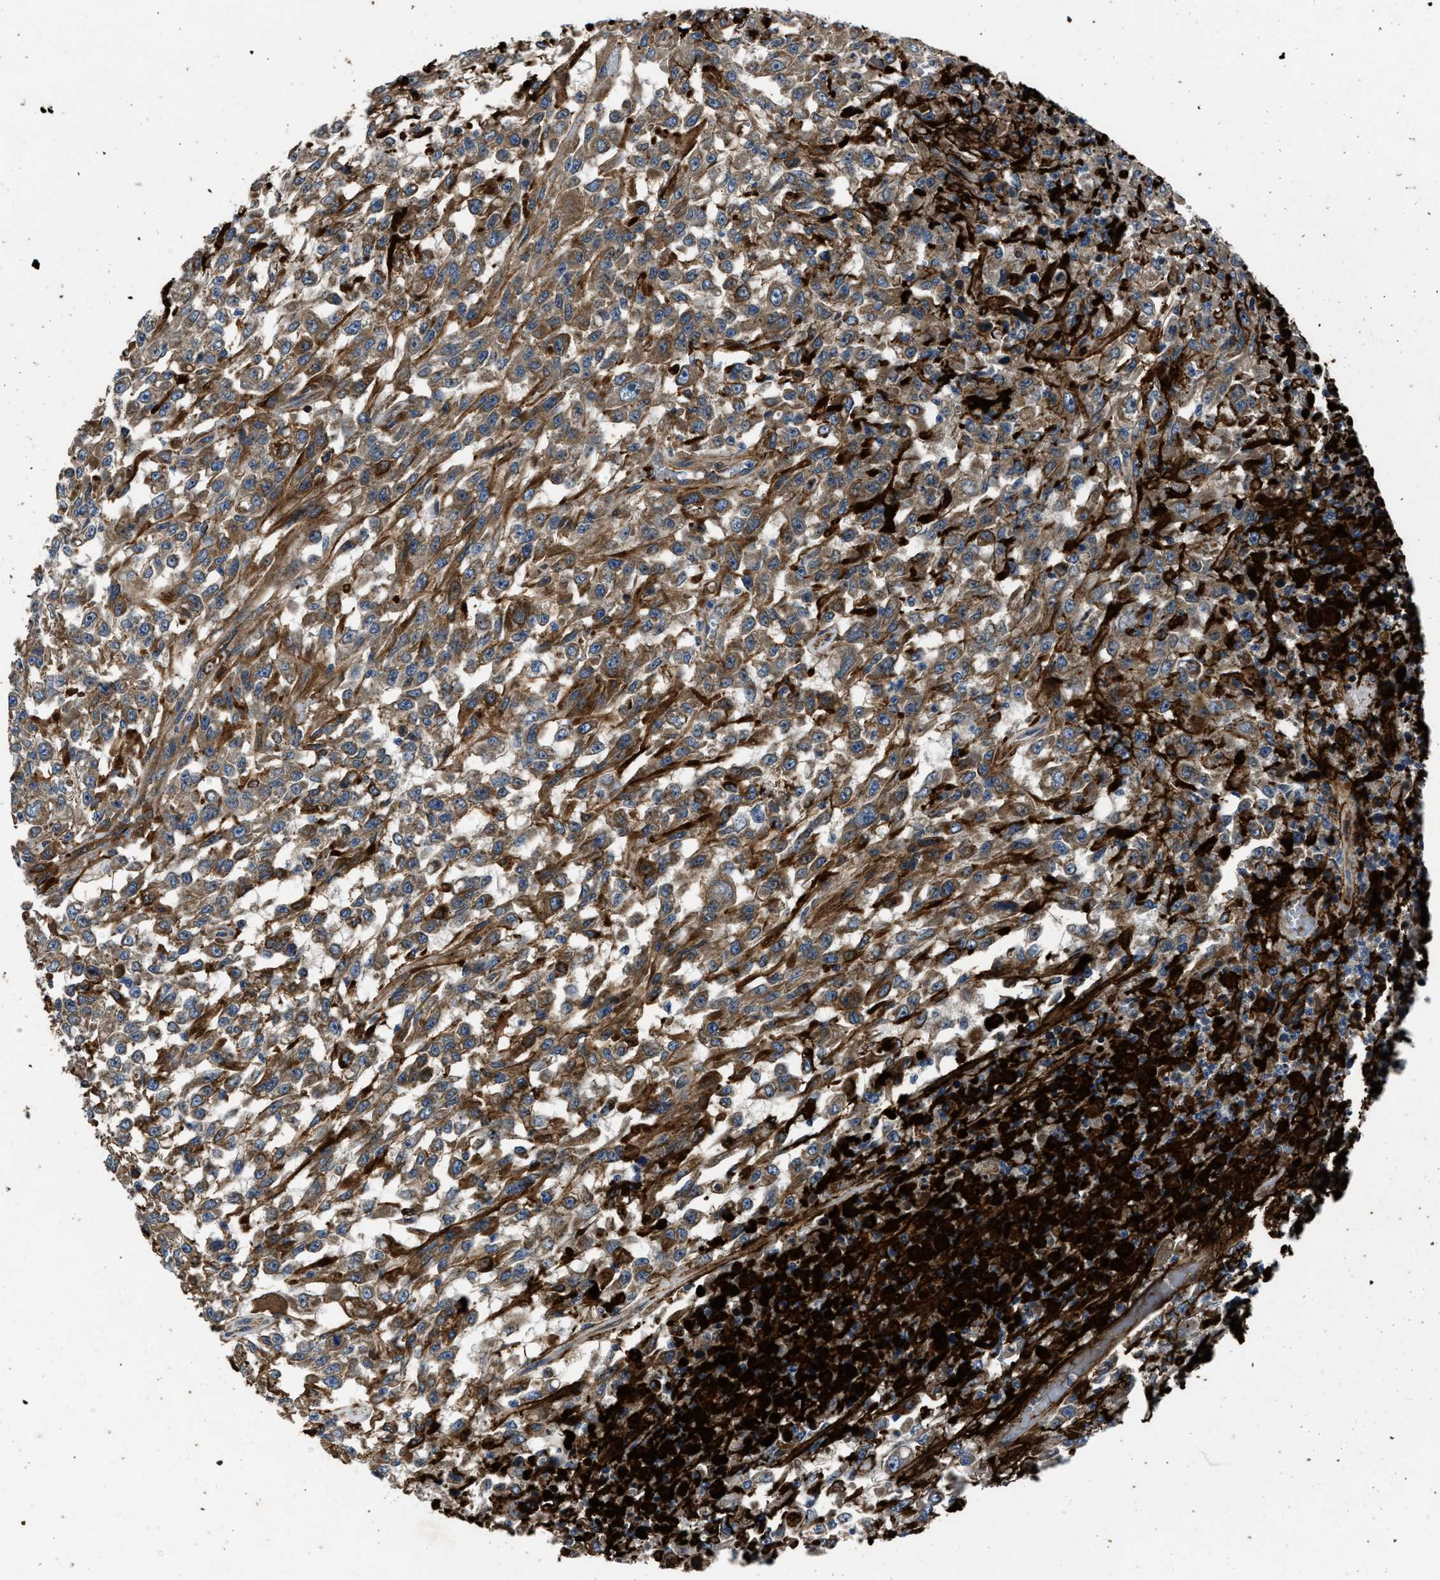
{"staining": {"intensity": "moderate", "quantity": ">75%", "location": "cytoplasmic/membranous"}, "tissue": "urothelial cancer", "cell_type": "Tumor cells", "image_type": "cancer", "snomed": [{"axis": "morphology", "description": "Urothelial carcinoma, High grade"}, {"axis": "topography", "description": "Urinary bladder"}], "caption": "This micrograph shows immunohistochemistry staining of human high-grade urothelial carcinoma, with medium moderate cytoplasmic/membranous staining in approximately >75% of tumor cells.", "gene": "ERC1", "patient": {"sex": "male", "age": 46}}